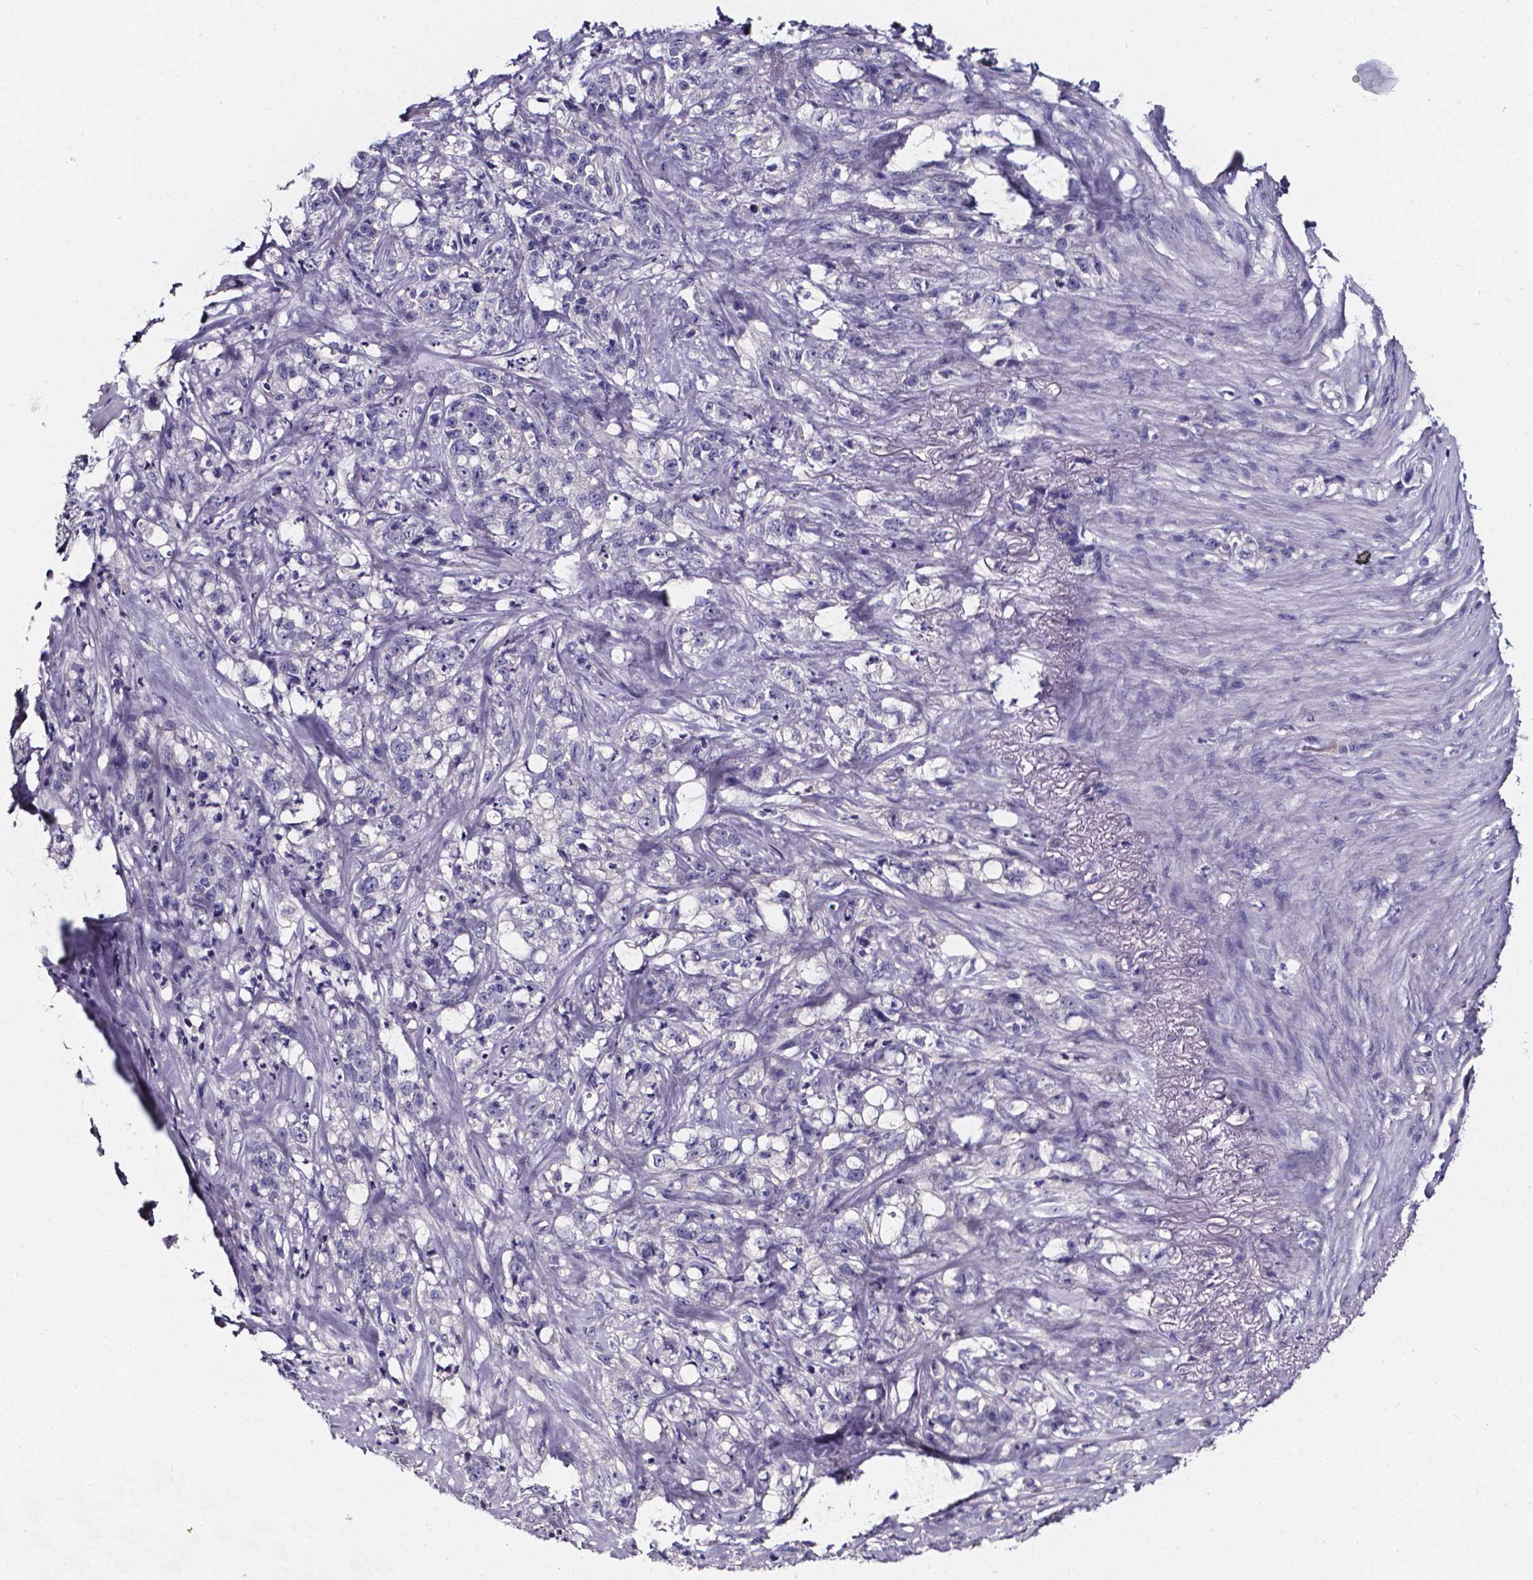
{"staining": {"intensity": "negative", "quantity": "none", "location": "none"}, "tissue": "stomach cancer", "cell_type": "Tumor cells", "image_type": "cancer", "snomed": [{"axis": "morphology", "description": "Adenocarcinoma, NOS"}, {"axis": "topography", "description": "Stomach, lower"}], "caption": "An image of adenocarcinoma (stomach) stained for a protein demonstrates no brown staining in tumor cells.", "gene": "CACNG8", "patient": {"sex": "male", "age": 88}}